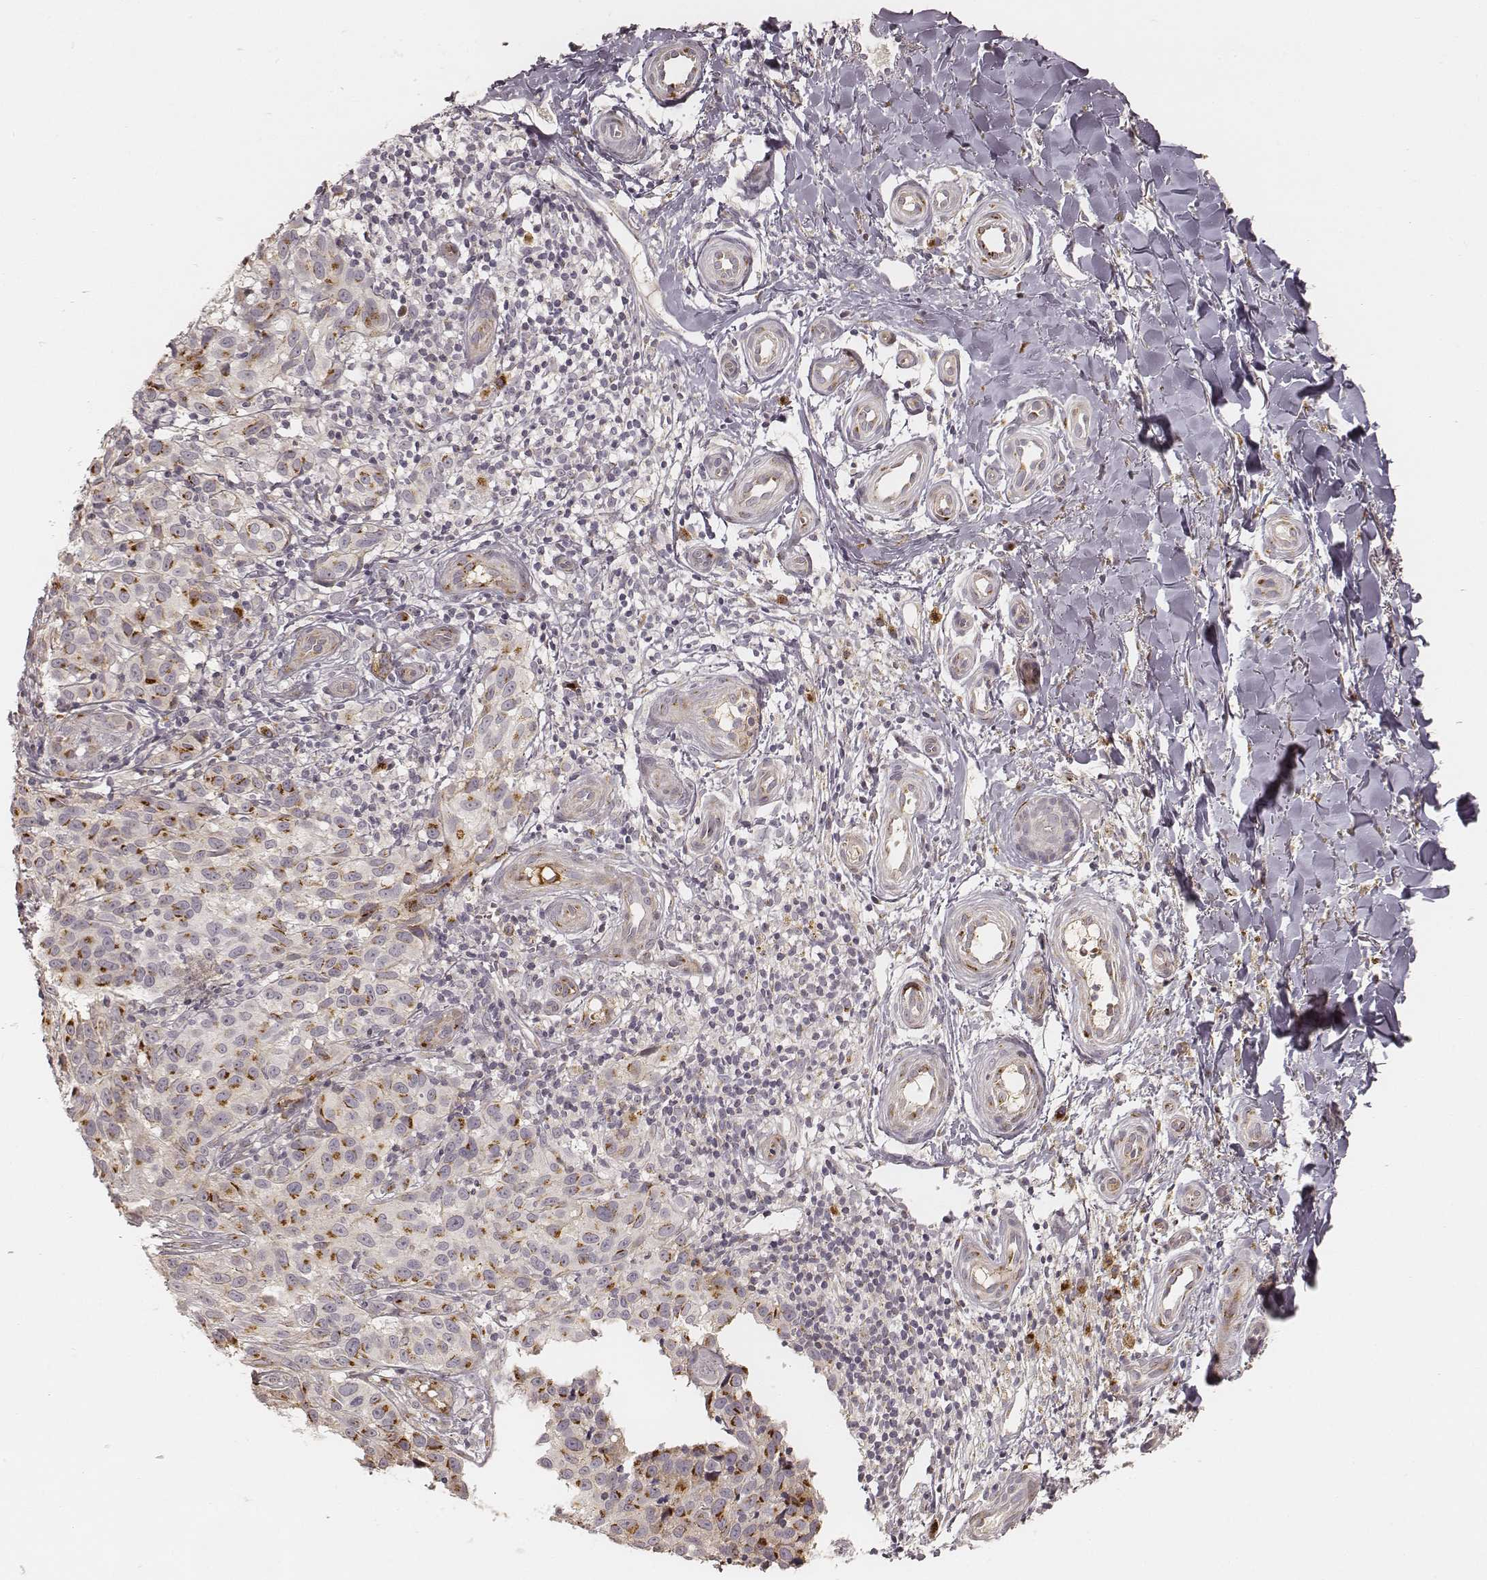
{"staining": {"intensity": "moderate", "quantity": "25%-75%", "location": "cytoplasmic/membranous"}, "tissue": "melanoma", "cell_type": "Tumor cells", "image_type": "cancer", "snomed": [{"axis": "morphology", "description": "Malignant melanoma, NOS"}, {"axis": "topography", "description": "Skin"}], "caption": "Immunohistochemical staining of melanoma exhibits medium levels of moderate cytoplasmic/membranous expression in approximately 25%-75% of tumor cells. The staining was performed using DAB (3,3'-diaminobenzidine) to visualize the protein expression in brown, while the nuclei were stained in blue with hematoxylin (Magnification: 20x).", "gene": "GORASP2", "patient": {"sex": "female", "age": 53}}